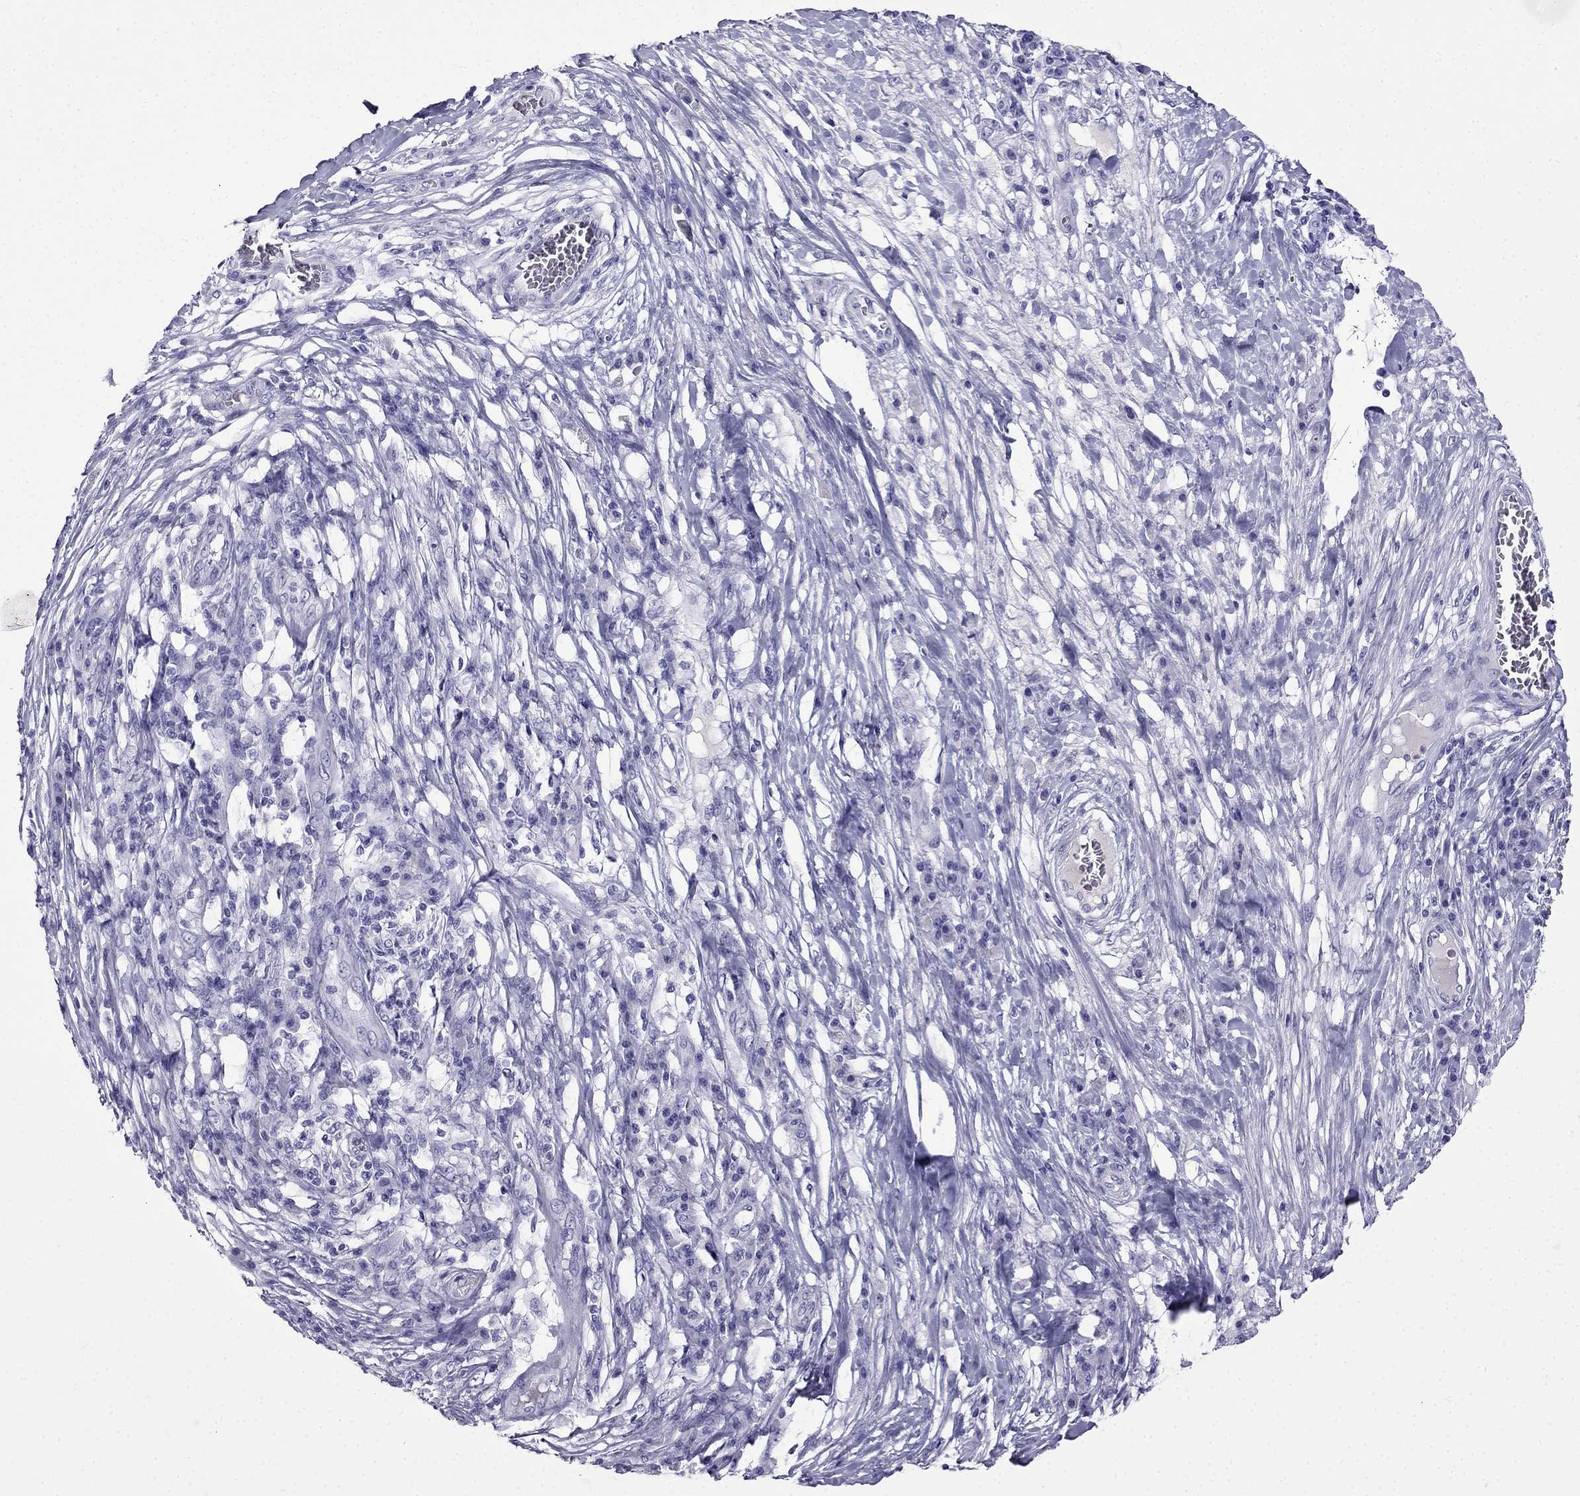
{"staining": {"intensity": "negative", "quantity": "none", "location": "none"}, "tissue": "melanoma", "cell_type": "Tumor cells", "image_type": "cancer", "snomed": [{"axis": "morphology", "description": "Malignant melanoma, NOS"}, {"axis": "topography", "description": "Skin"}], "caption": "Immunohistochemical staining of malignant melanoma shows no significant staining in tumor cells. Nuclei are stained in blue.", "gene": "CDHR4", "patient": {"sex": "male", "age": 53}}